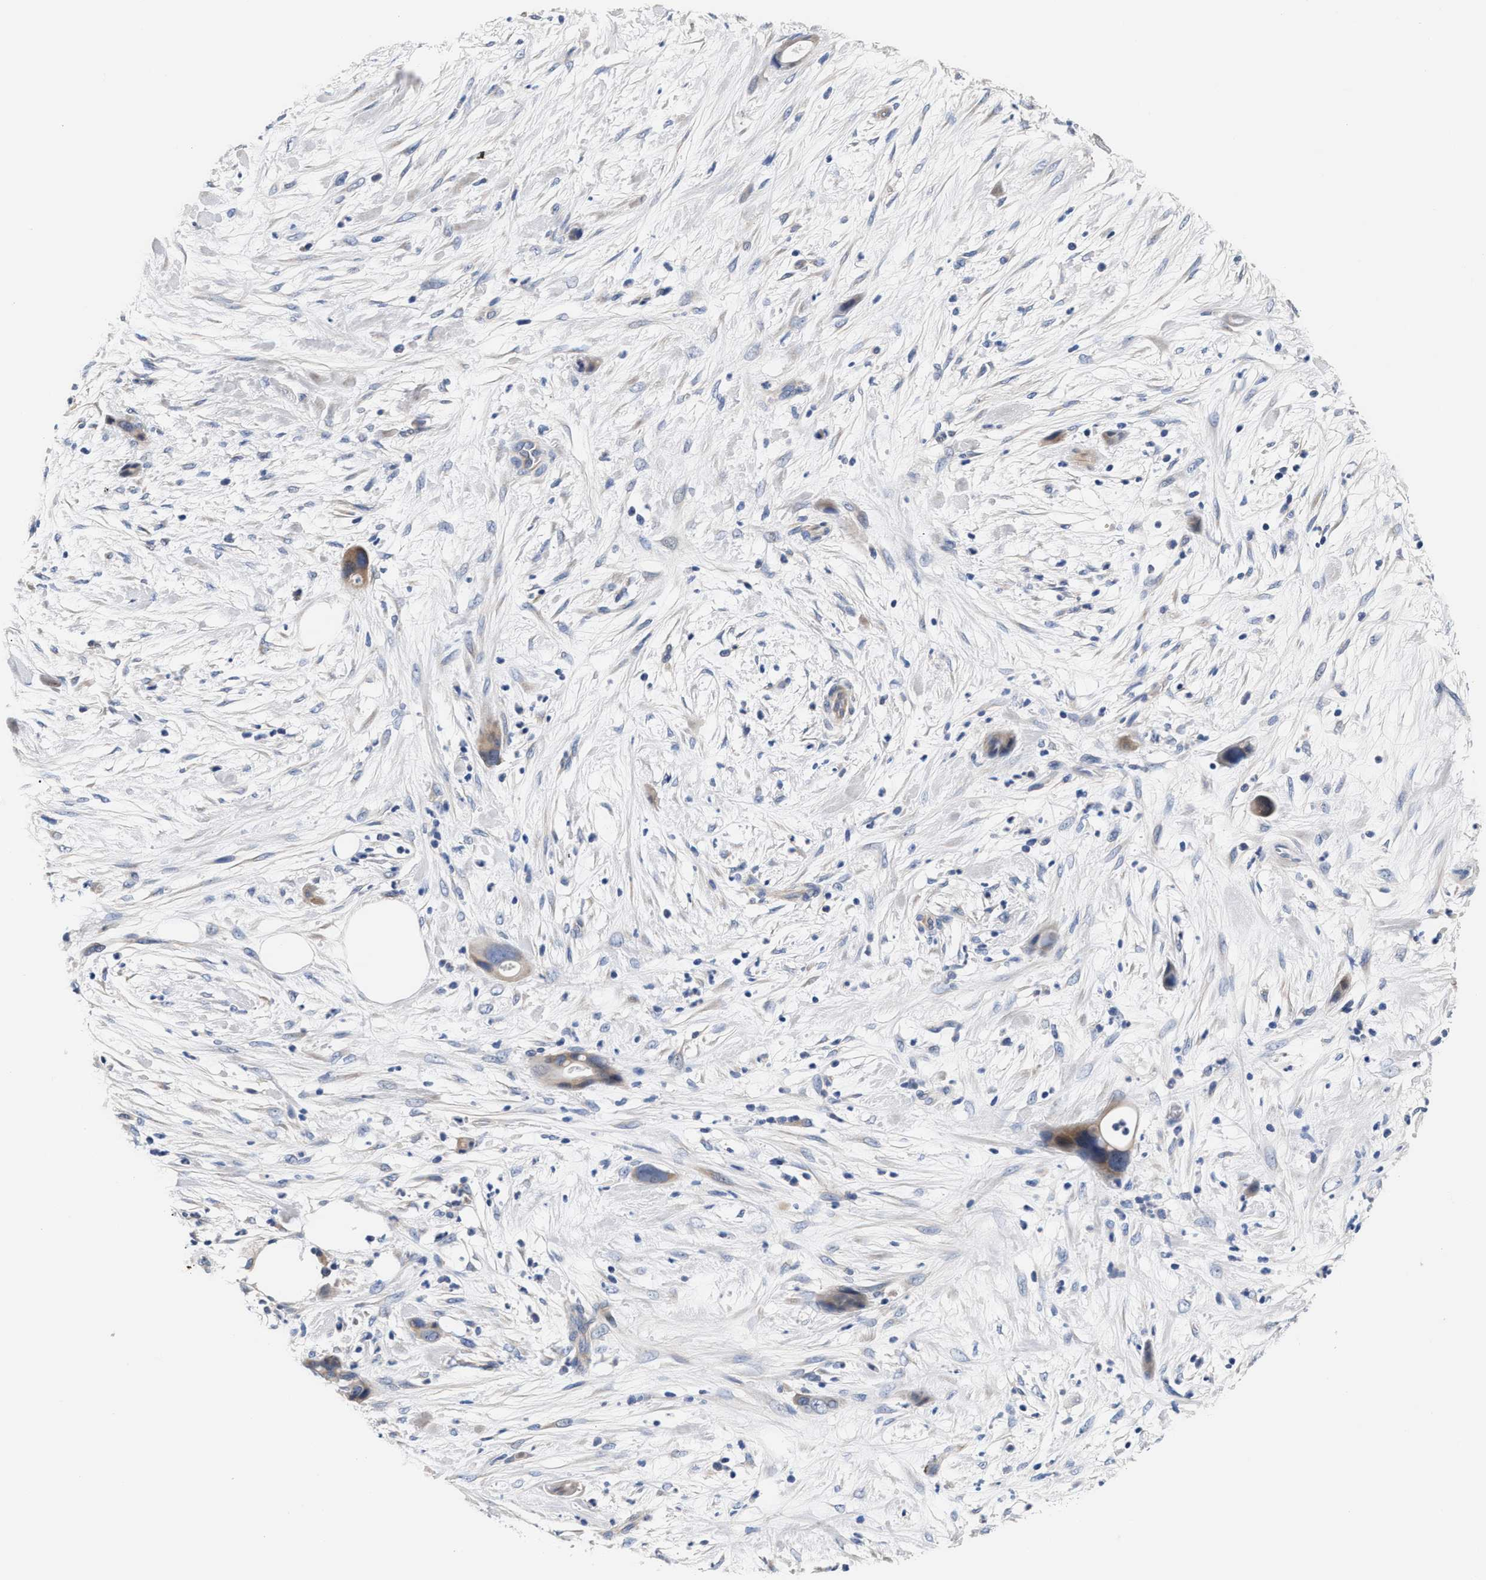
{"staining": {"intensity": "weak", "quantity": "<25%", "location": "cytoplasmic/membranous"}, "tissue": "pancreatic cancer", "cell_type": "Tumor cells", "image_type": "cancer", "snomed": [{"axis": "morphology", "description": "Adenocarcinoma, NOS"}, {"axis": "topography", "description": "Pancreas"}], "caption": "This is a photomicrograph of IHC staining of adenocarcinoma (pancreatic), which shows no positivity in tumor cells.", "gene": "ACTL7B", "patient": {"sex": "male", "age": 59}}